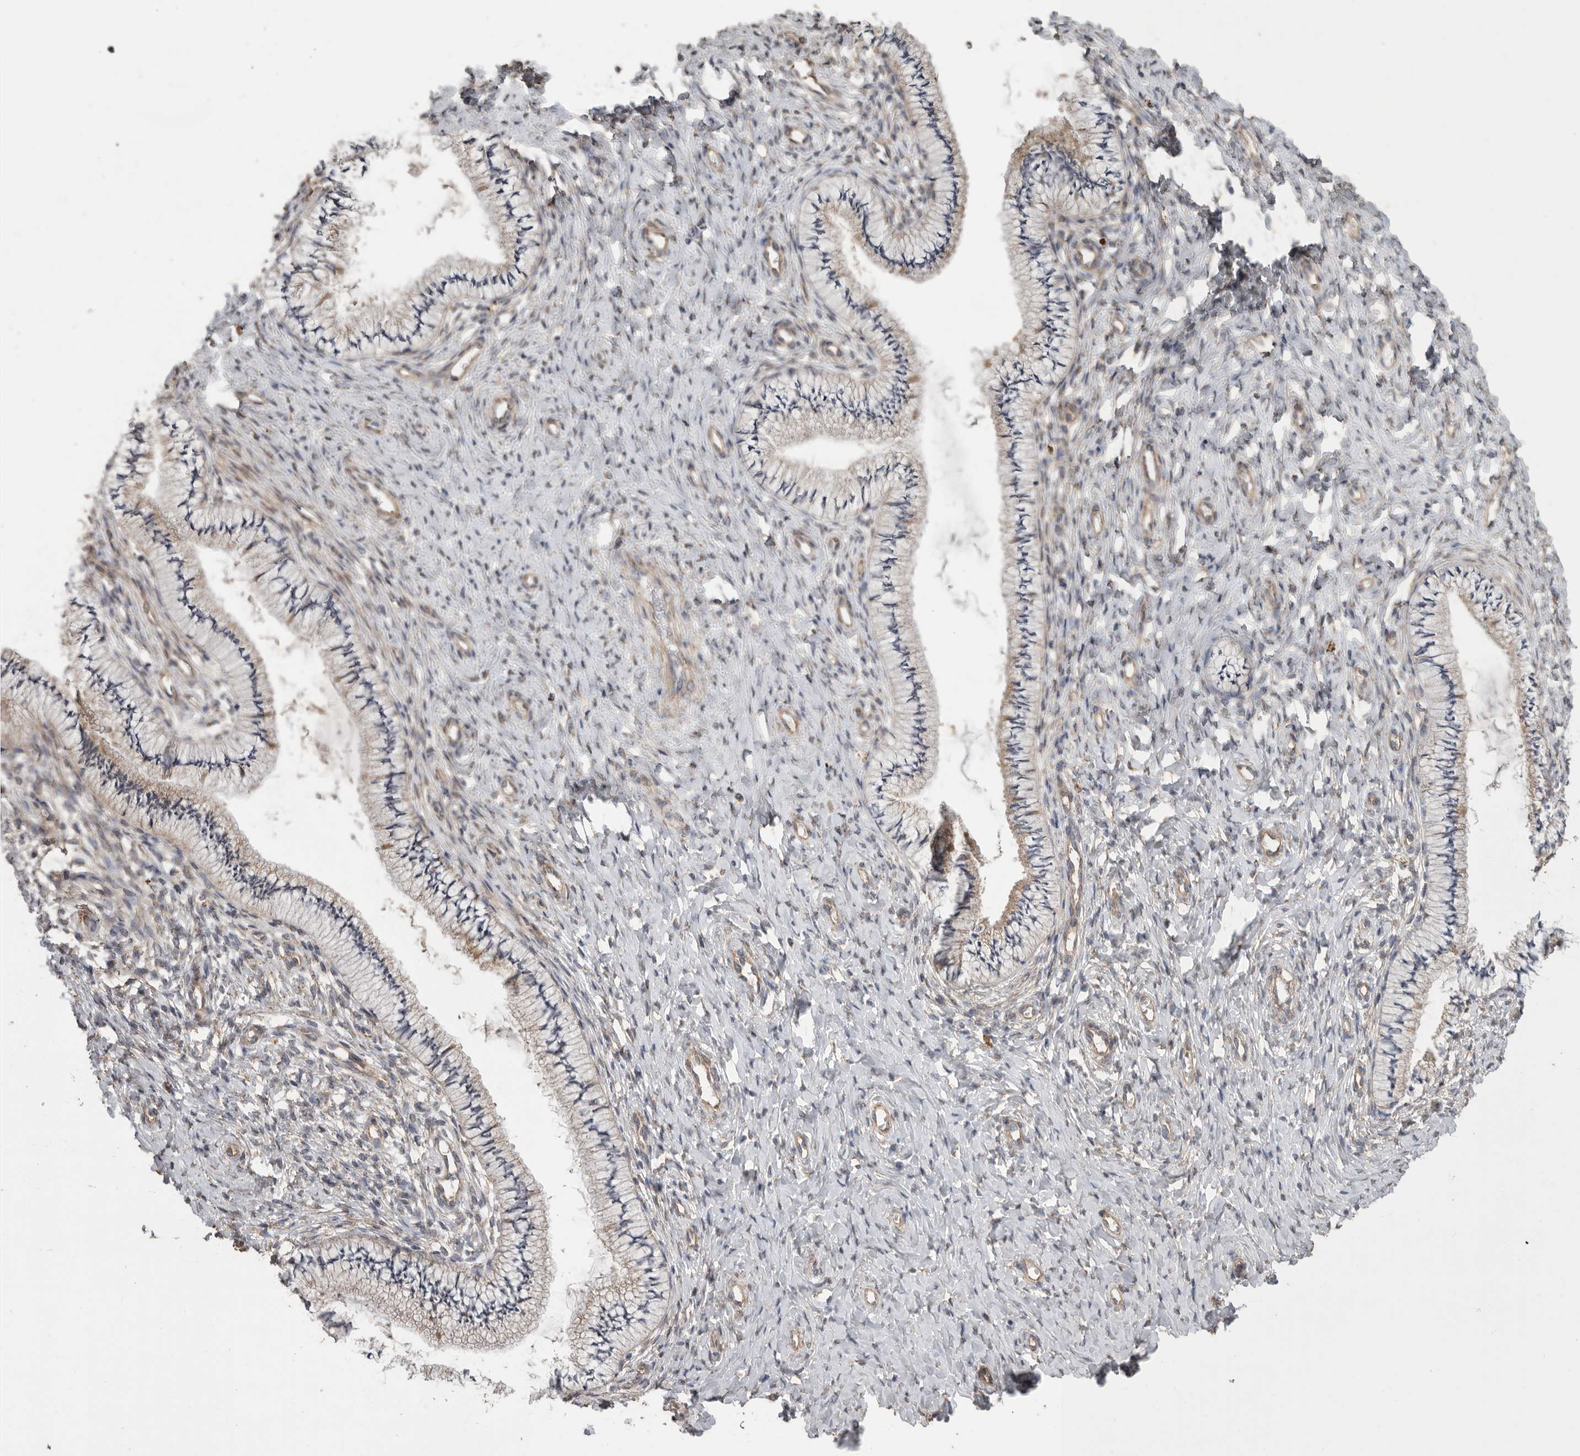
{"staining": {"intensity": "moderate", "quantity": "25%-75%", "location": "cytoplasmic/membranous"}, "tissue": "cervix", "cell_type": "Glandular cells", "image_type": "normal", "snomed": [{"axis": "morphology", "description": "Normal tissue, NOS"}, {"axis": "topography", "description": "Cervix"}], "caption": "Brown immunohistochemical staining in normal human cervix exhibits moderate cytoplasmic/membranous positivity in about 25%-75% of glandular cells.", "gene": "PODXL2", "patient": {"sex": "female", "age": 36}}